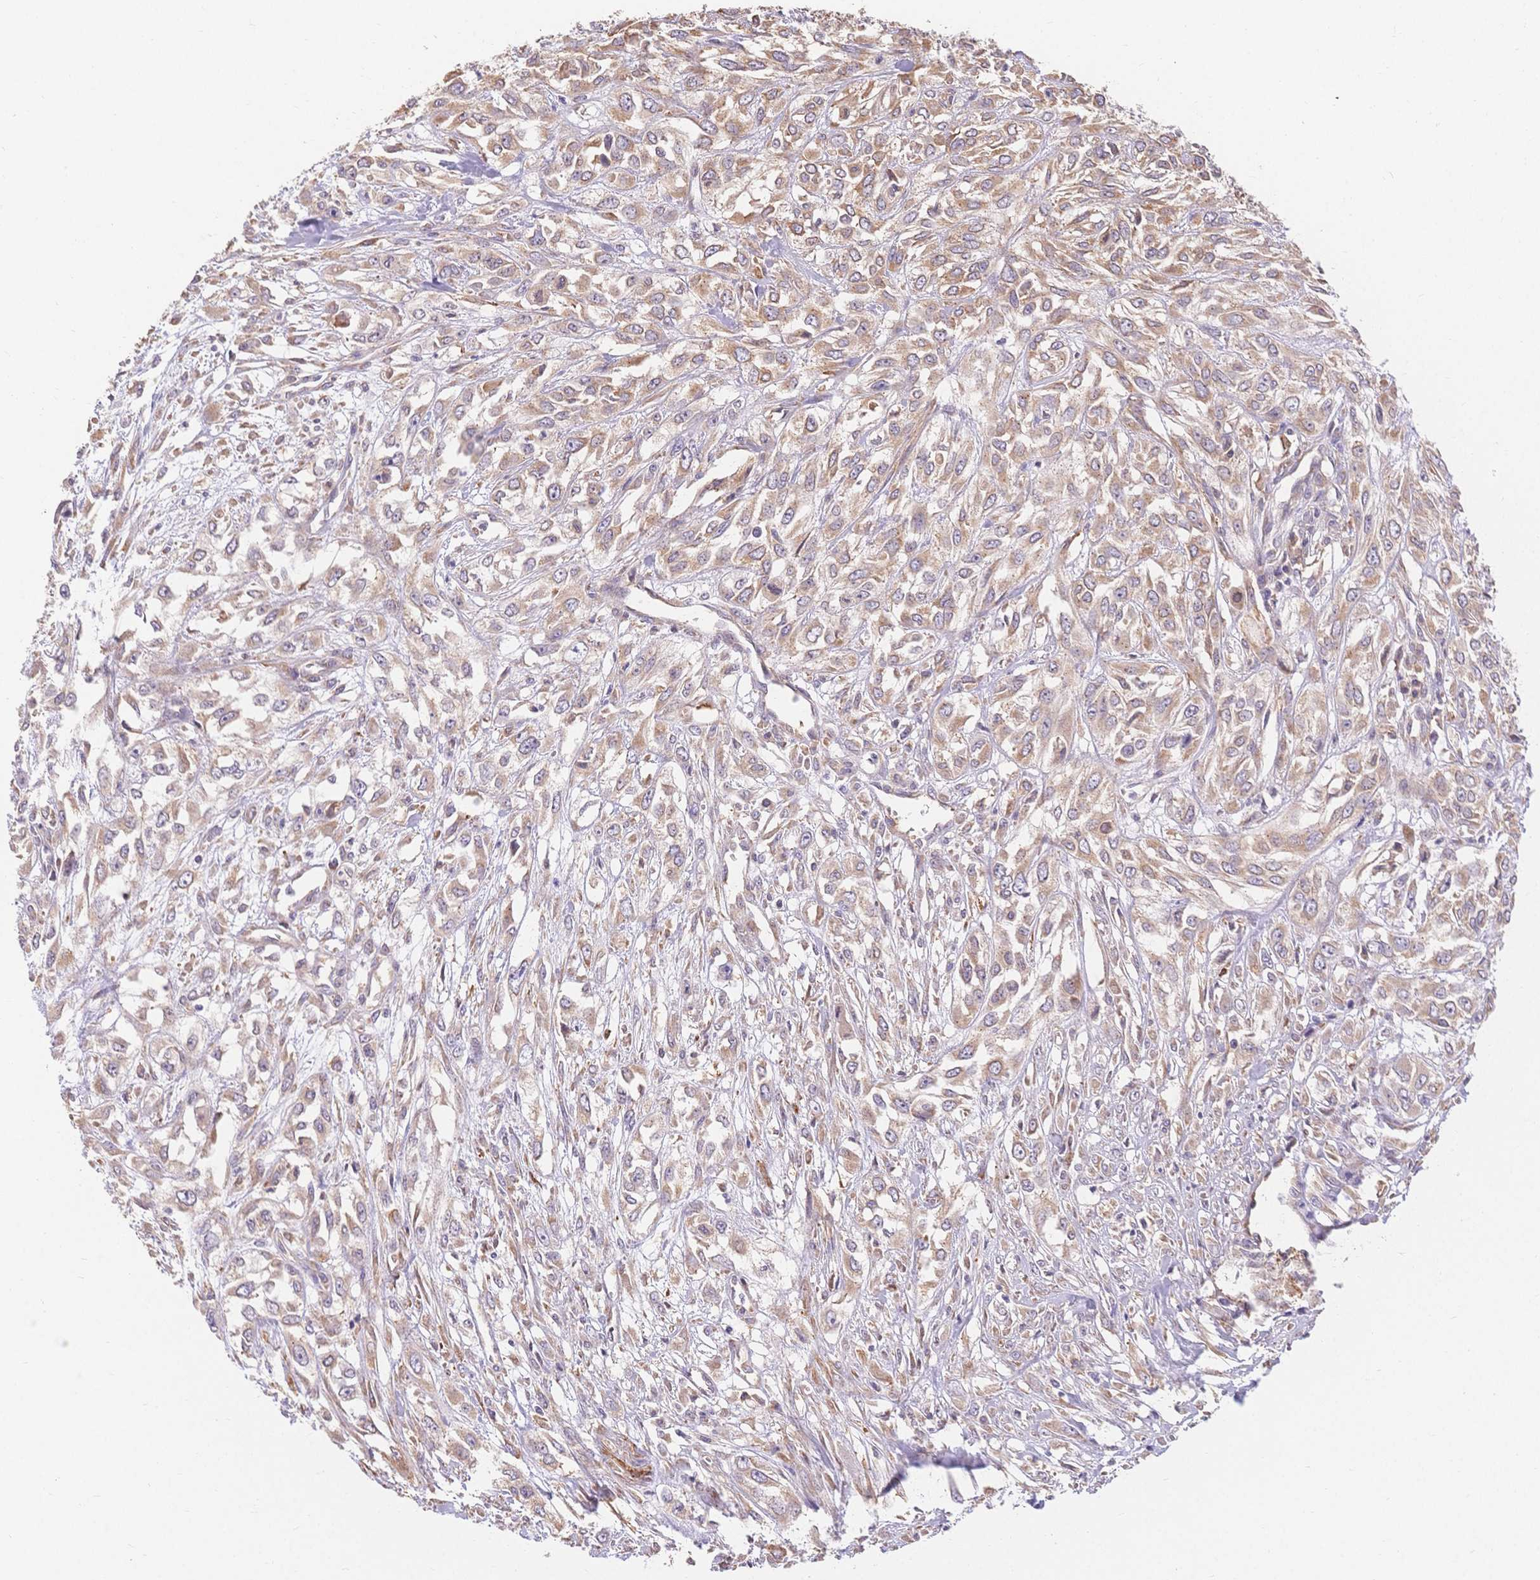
{"staining": {"intensity": "weak", "quantity": ">75%", "location": "cytoplasmic/membranous"}, "tissue": "urothelial cancer", "cell_type": "Tumor cells", "image_type": "cancer", "snomed": [{"axis": "morphology", "description": "Urothelial carcinoma, High grade"}, {"axis": "topography", "description": "Urinary bladder"}], "caption": "Immunohistochemistry photomicrograph of neoplastic tissue: human urothelial carcinoma (high-grade) stained using immunohistochemistry (IHC) reveals low levels of weak protein expression localized specifically in the cytoplasmic/membranous of tumor cells, appearing as a cytoplasmic/membranous brown color.", "gene": "HS3ST5", "patient": {"sex": "male", "age": 67}}